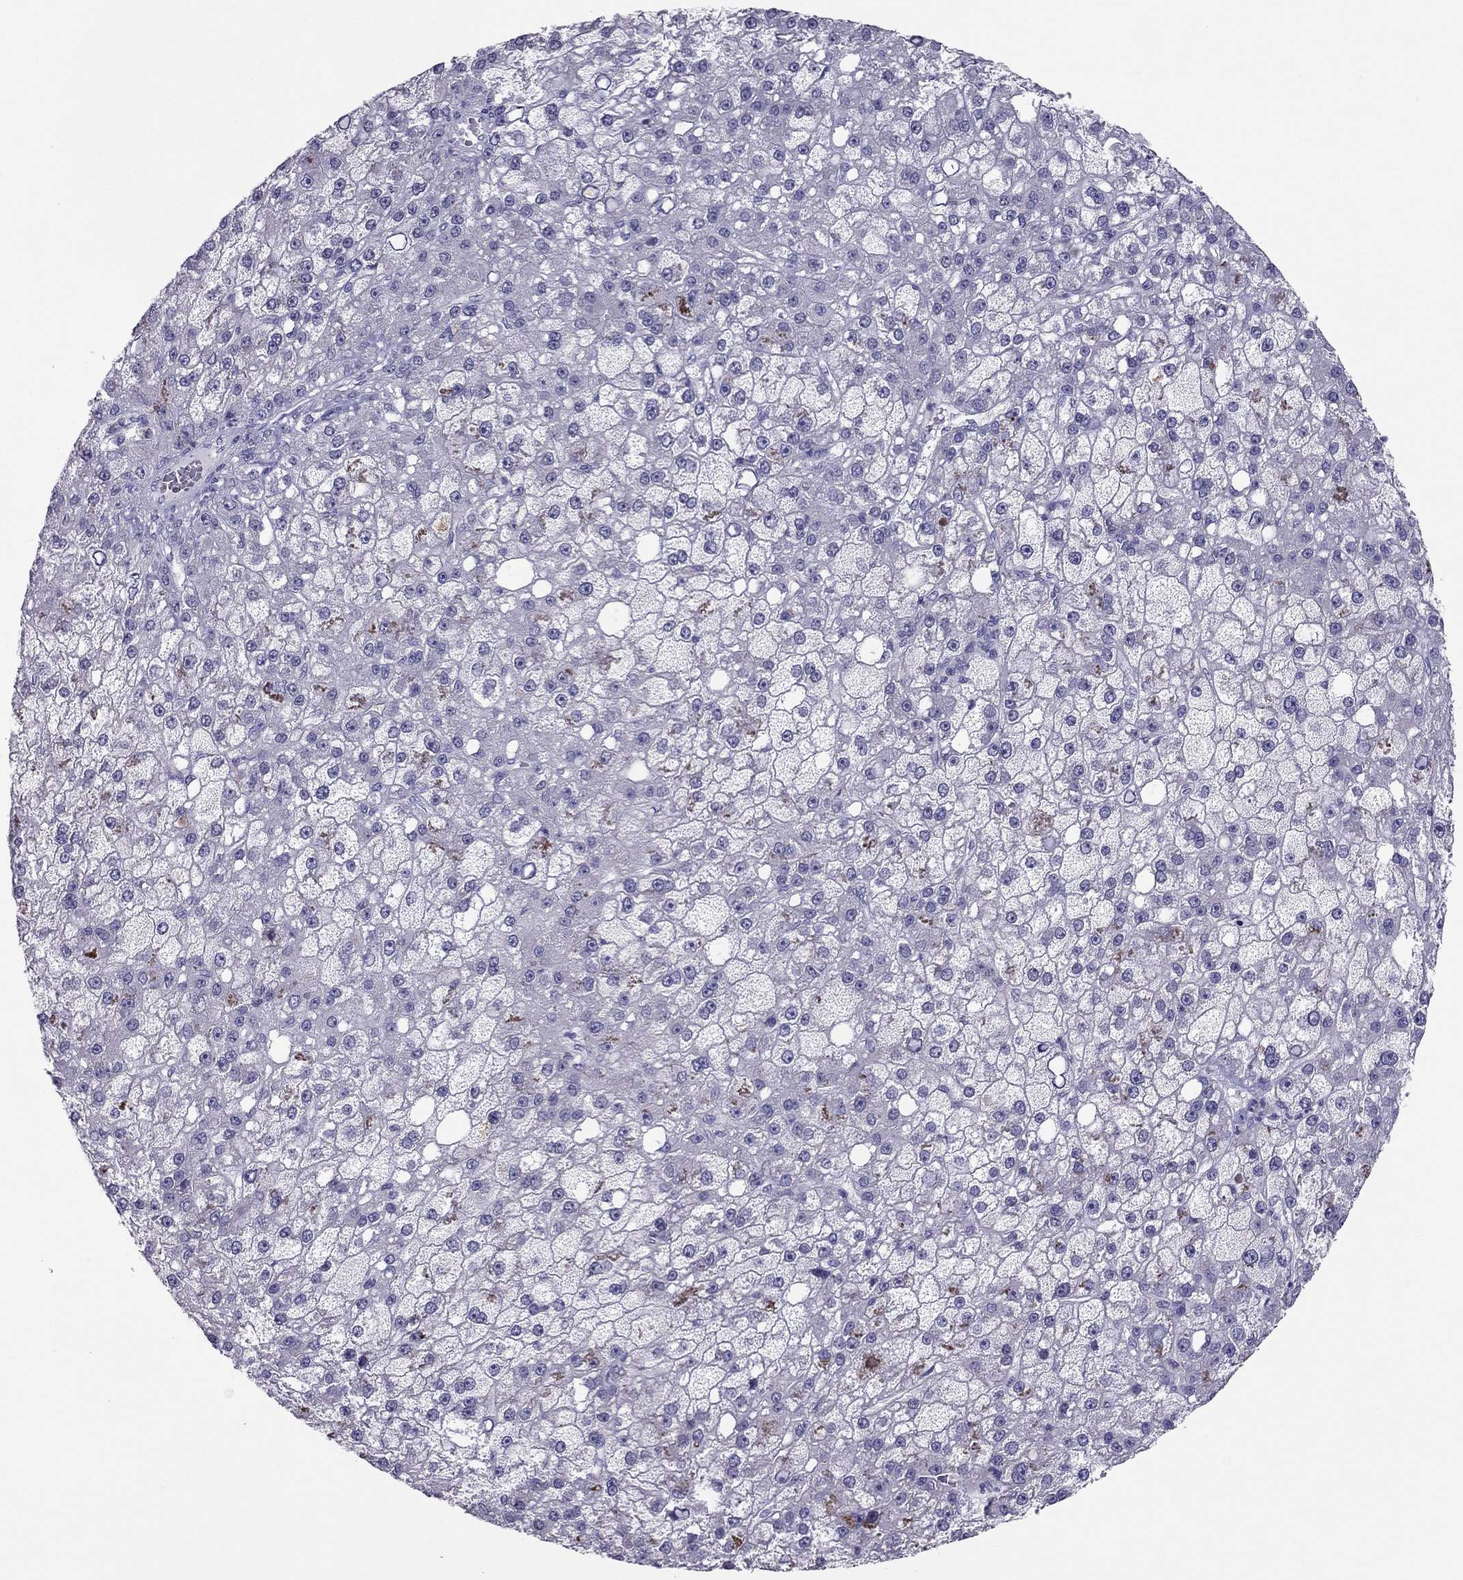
{"staining": {"intensity": "negative", "quantity": "none", "location": "none"}, "tissue": "liver cancer", "cell_type": "Tumor cells", "image_type": "cancer", "snomed": [{"axis": "morphology", "description": "Carcinoma, Hepatocellular, NOS"}, {"axis": "topography", "description": "Liver"}], "caption": "IHC photomicrograph of human liver cancer (hepatocellular carcinoma) stained for a protein (brown), which demonstrates no staining in tumor cells.", "gene": "RGS8", "patient": {"sex": "male", "age": 67}}